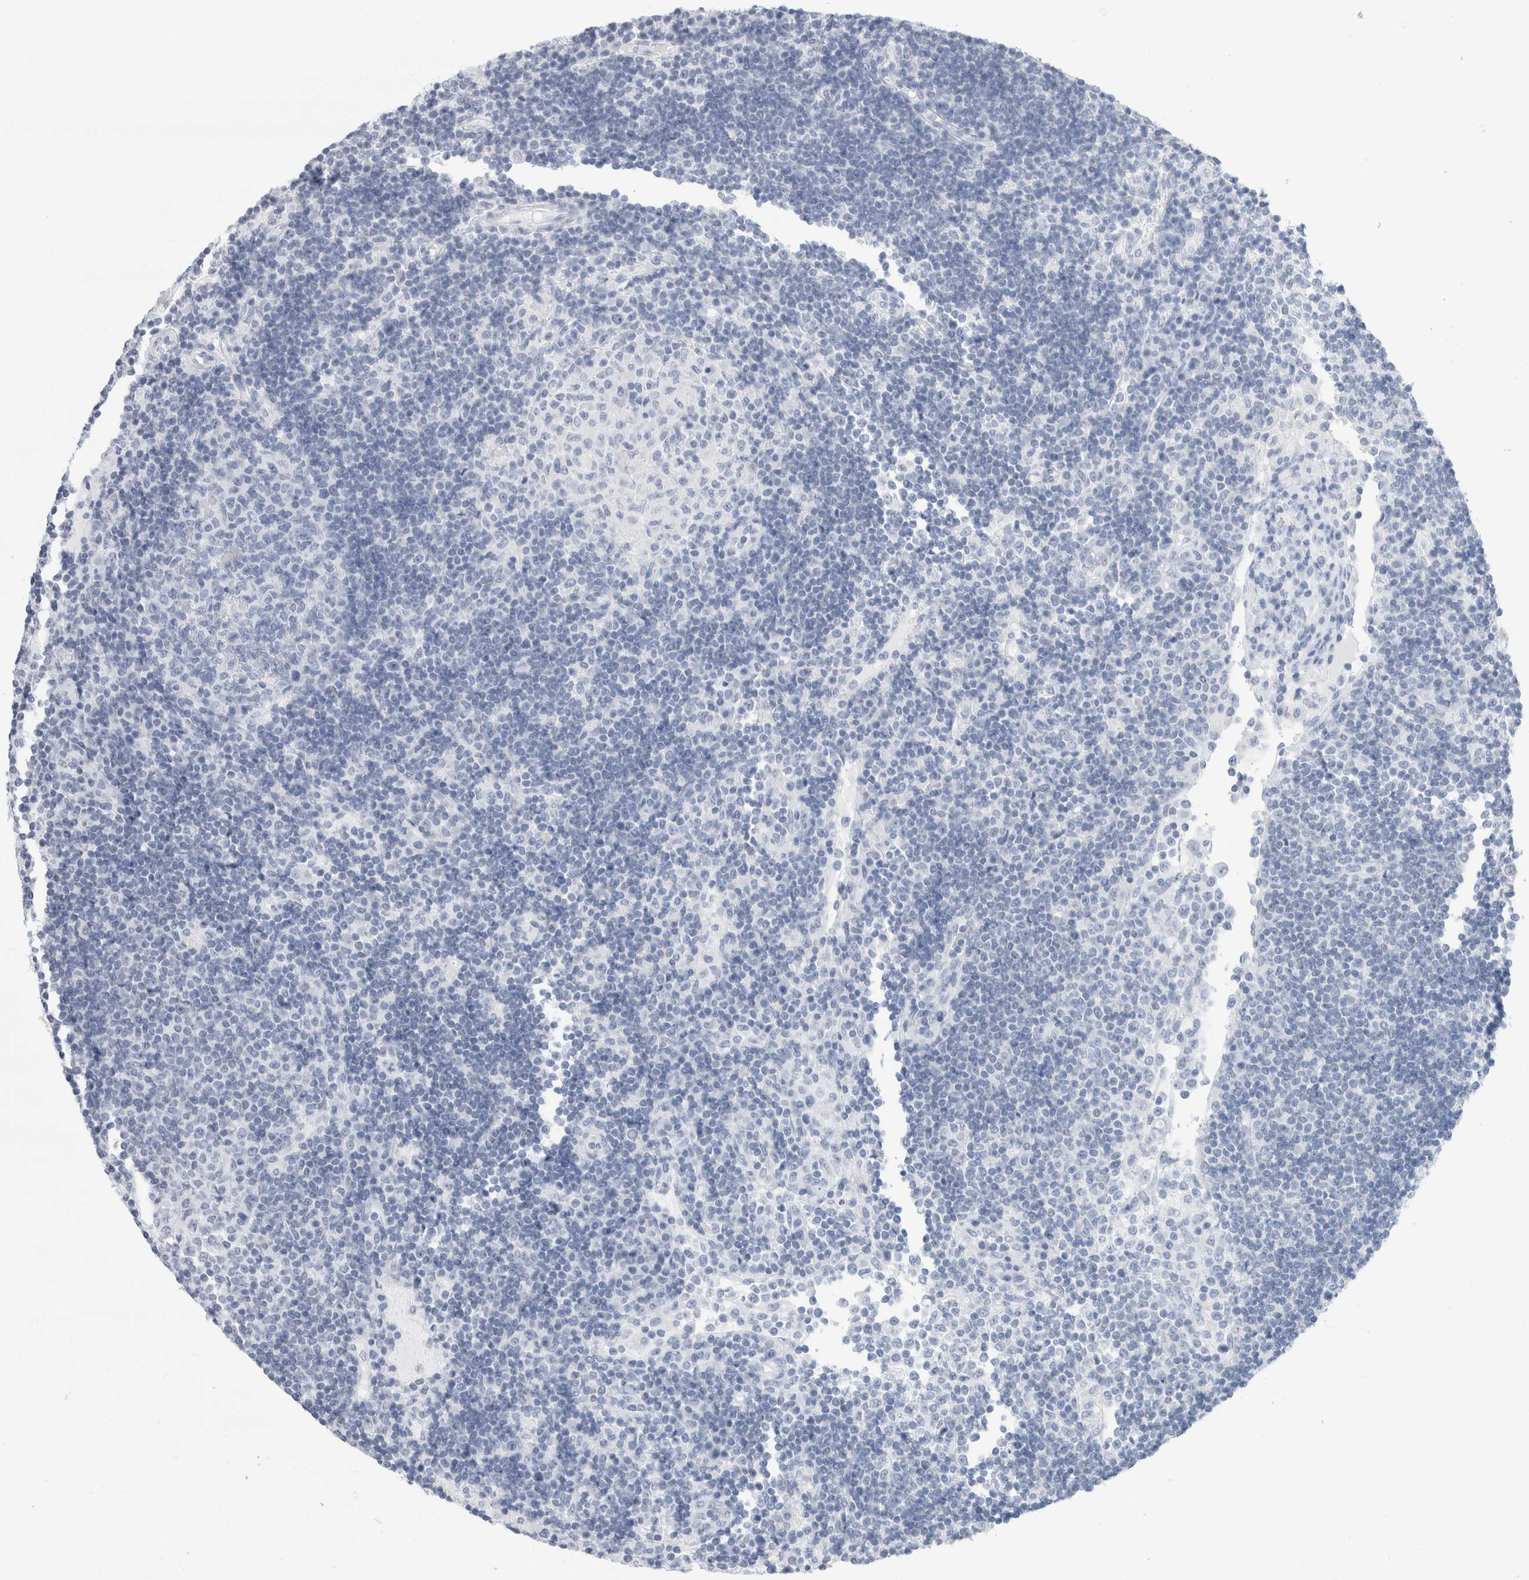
{"staining": {"intensity": "negative", "quantity": "none", "location": "none"}, "tissue": "lymph node", "cell_type": "Germinal center cells", "image_type": "normal", "snomed": [{"axis": "morphology", "description": "Normal tissue, NOS"}, {"axis": "topography", "description": "Lymph node"}], "caption": "Immunohistochemical staining of benign human lymph node displays no significant positivity in germinal center cells.", "gene": "ECHDC2", "patient": {"sex": "female", "age": 53}}